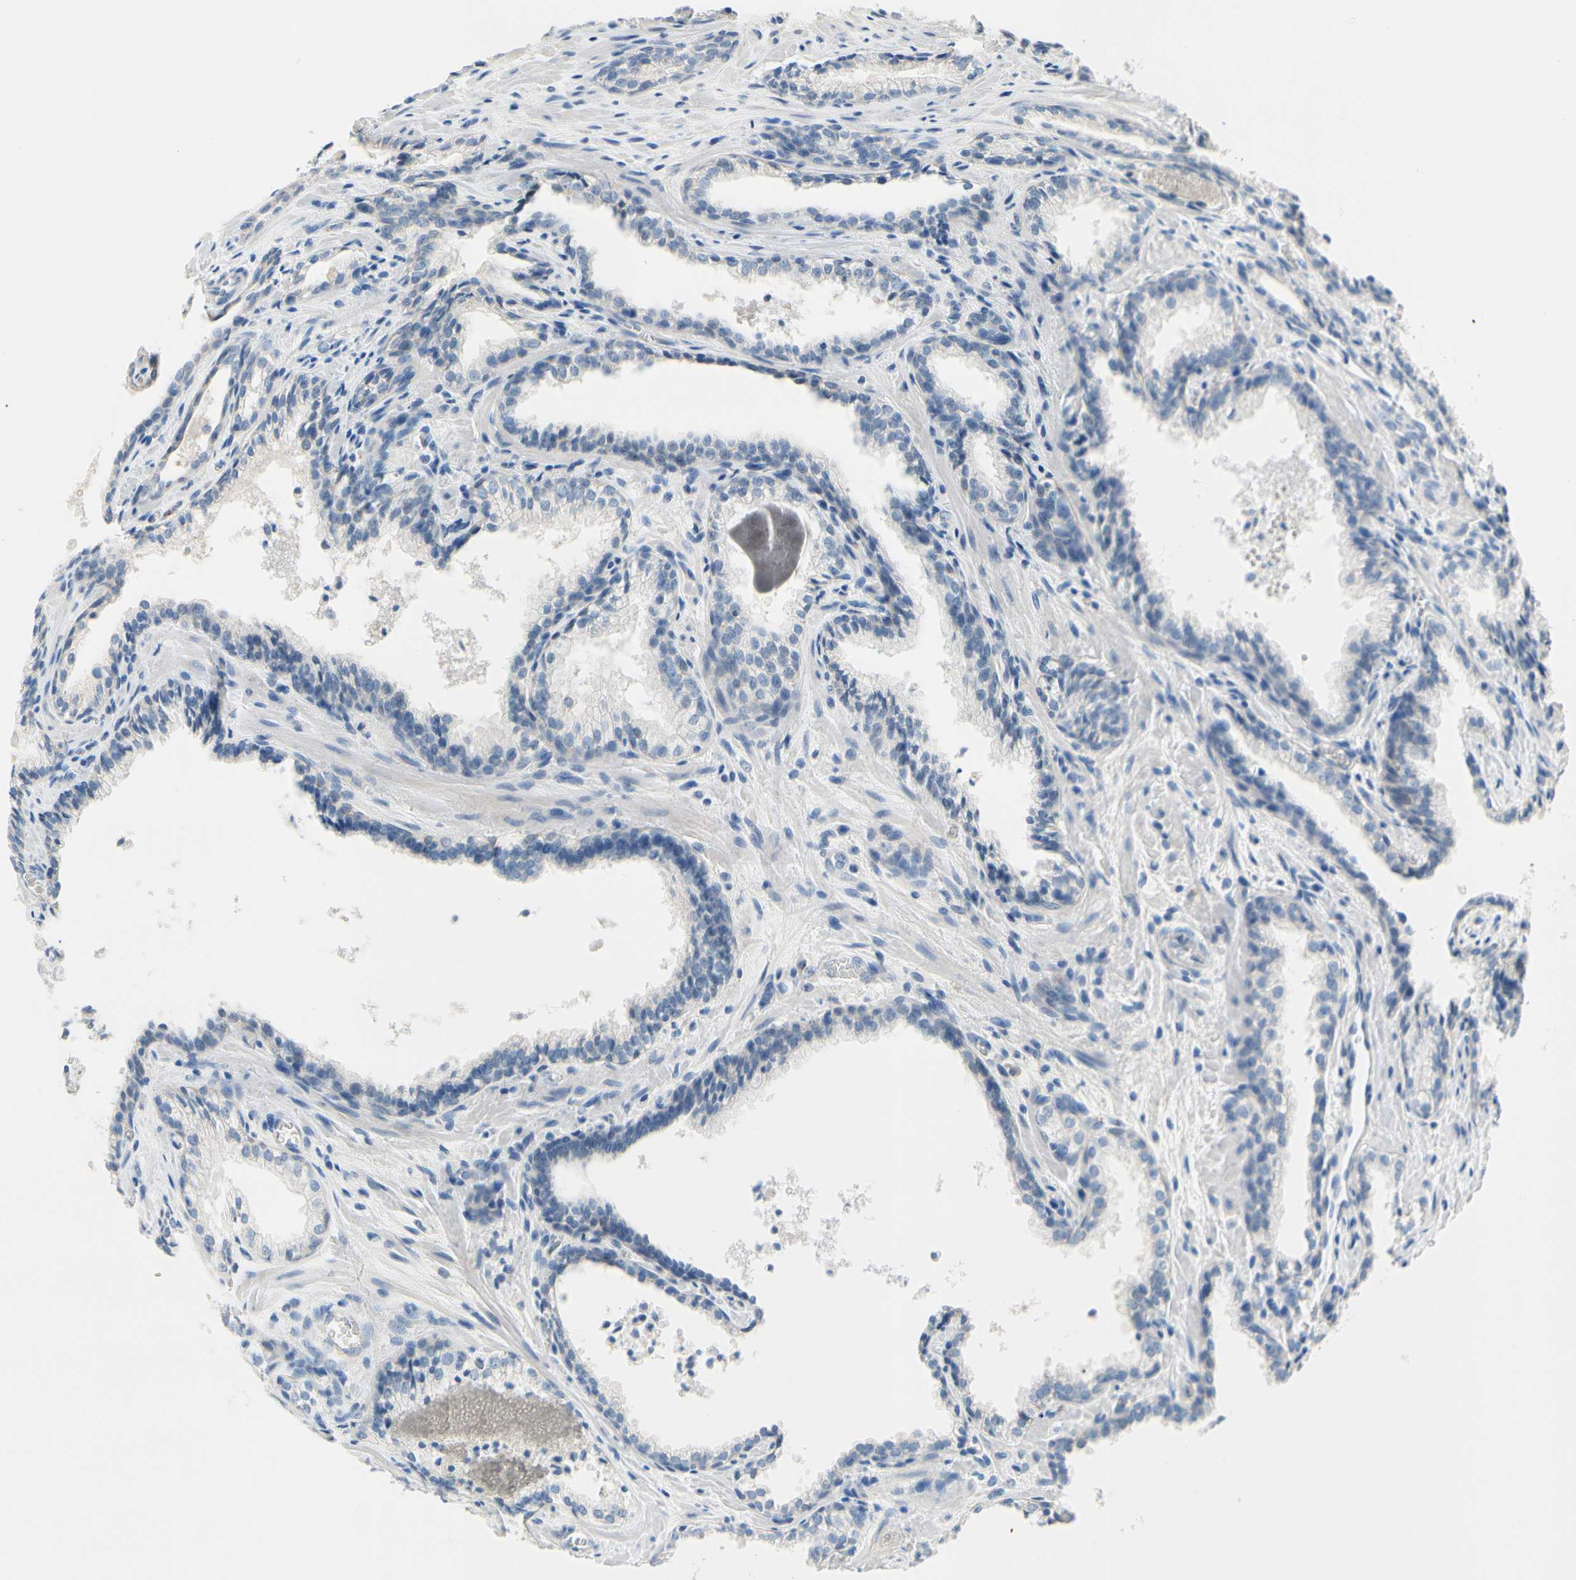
{"staining": {"intensity": "negative", "quantity": "none", "location": "none"}, "tissue": "prostate cancer", "cell_type": "Tumor cells", "image_type": "cancer", "snomed": [{"axis": "morphology", "description": "Adenocarcinoma, Low grade"}, {"axis": "topography", "description": "Prostate"}], "caption": "Prostate cancer (adenocarcinoma (low-grade)) stained for a protein using immunohistochemistry displays no expression tumor cells.", "gene": "CKAP2", "patient": {"sex": "male", "age": 60}}